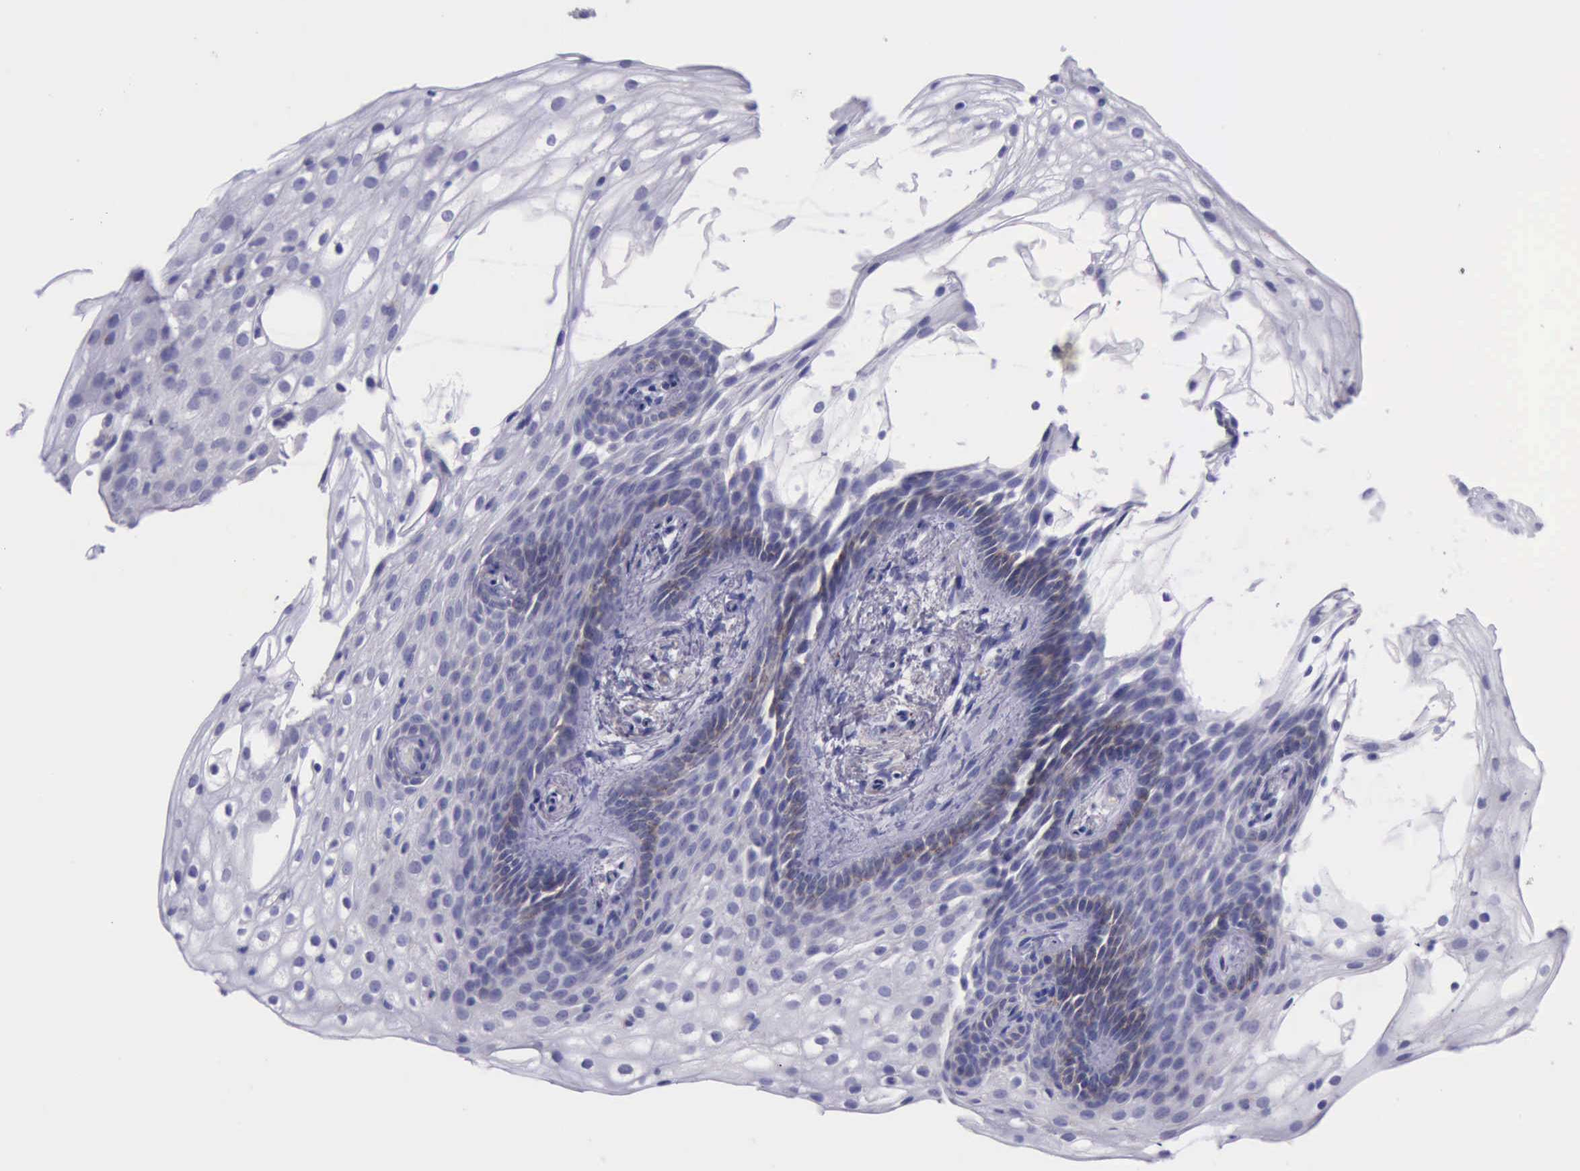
{"staining": {"intensity": "weak", "quantity": "<25%", "location": "cytoplasmic/membranous"}, "tissue": "vagina", "cell_type": "Squamous epithelial cells", "image_type": "normal", "snomed": [{"axis": "morphology", "description": "Normal tissue, NOS"}, {"axis": "topography", "description": "Vagina"}], "caption": "High power microscopy histopathology image of an immunohistochemistry photomicrograph of unremarkable vagina, revealing no significant expression in squamous epithelial cells. (DAB IHC with hematoxylin counter stain).", "gene": "GLA", "patient": {"sex": "female", "age": 61}}